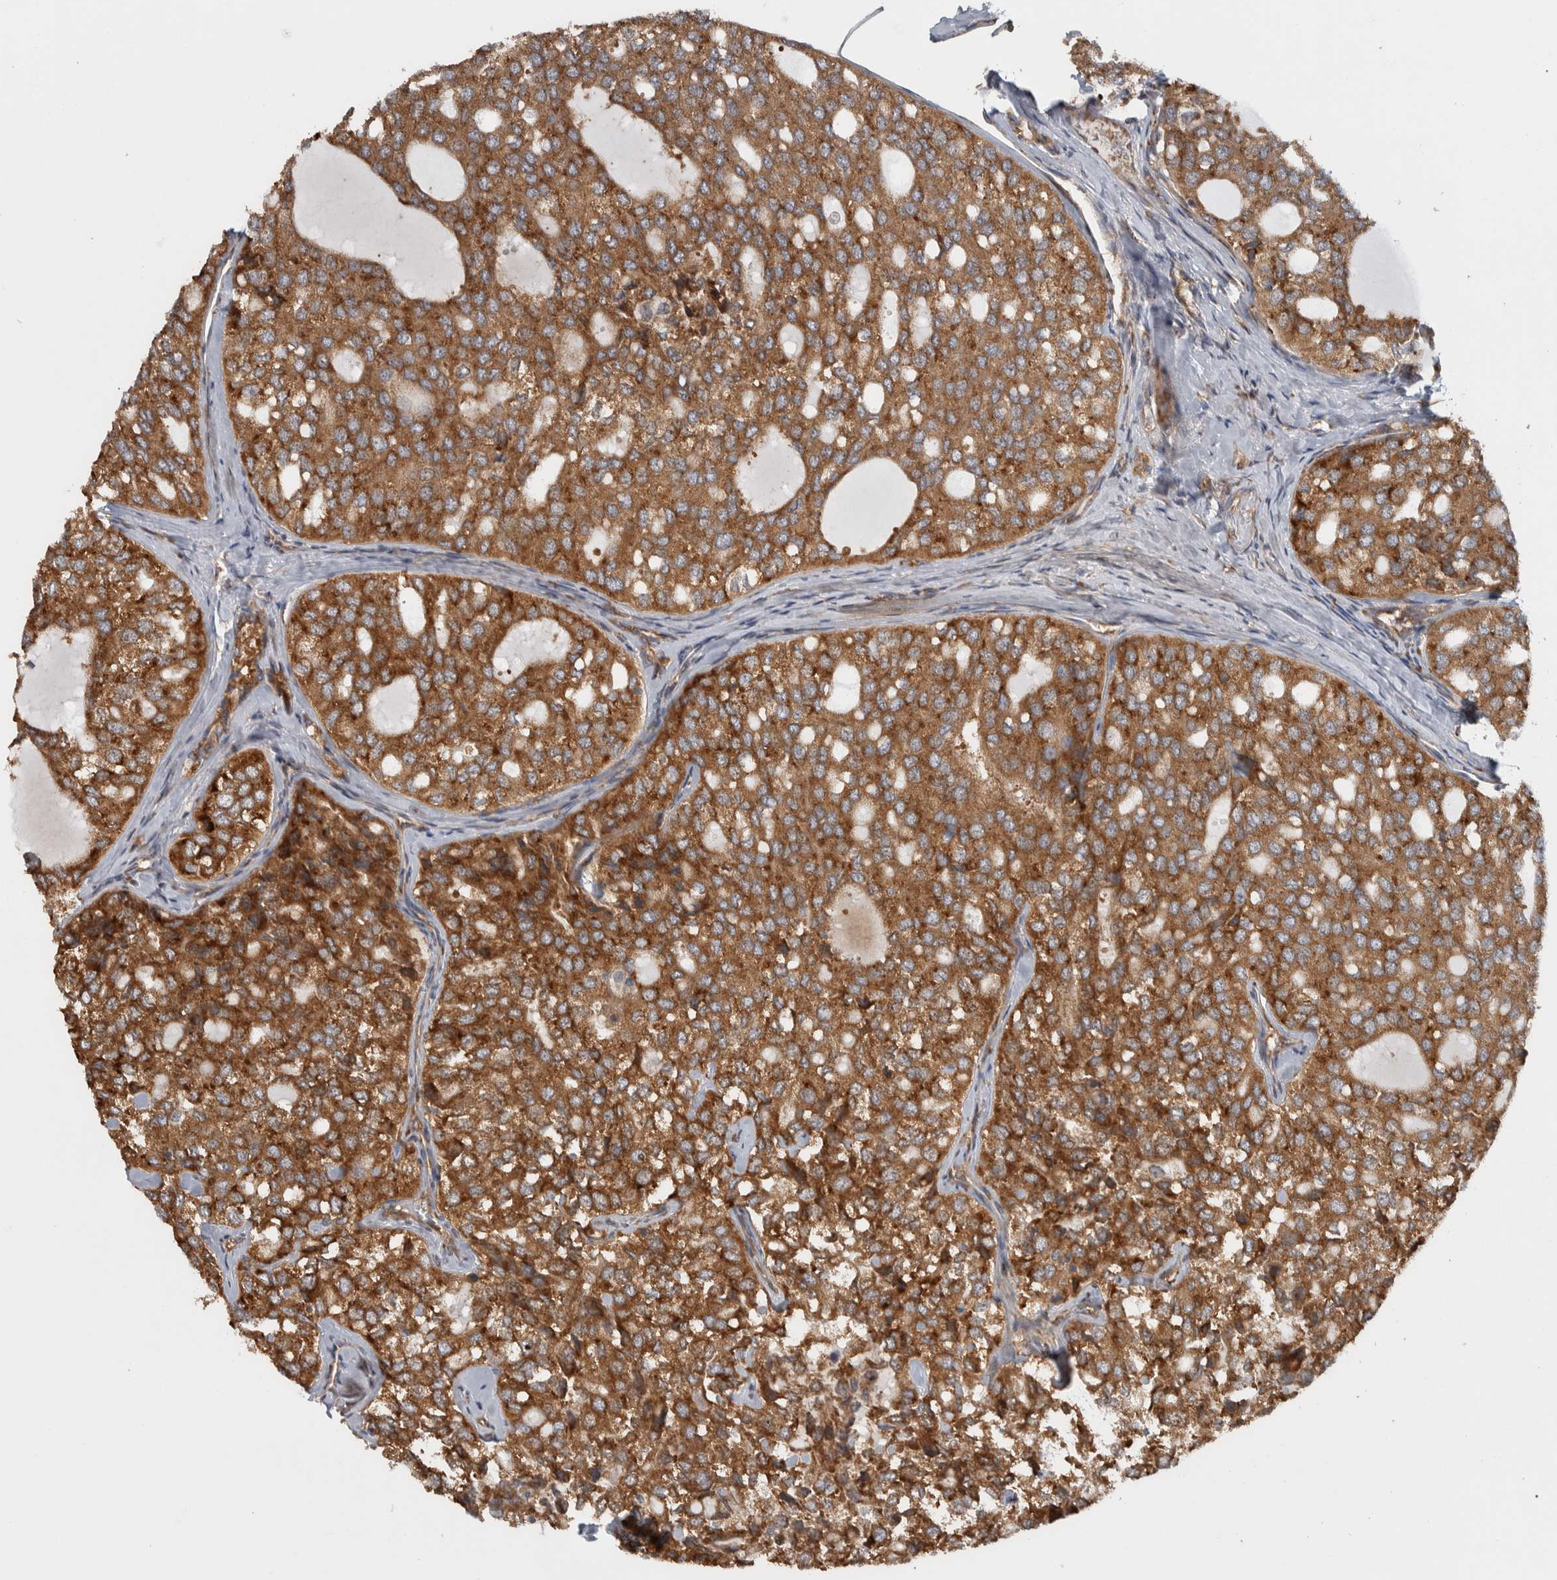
{"staining": {"intensity": "moderate", "quantity": ">75%", "location": "cytoplasmic/membranous"}, "tissue": "thyroid cancer", "cell_type": "Tumor cells", "image_type": "cancer", "snomed": [{"axis": "morphology", "description": "Follicular adenoma carcinoma, NOS"}, {"axis": "topography", "description": "Thyroid gland"}], "caption": "A brown stain labels moderate cytoplasmic/membranous positivity of a protein in thyroid cancer (follicular adenoma carcinoma) tumor cells. Immunohistochemistry (ihc) stains the protein of interest in brown and the nuclei are stained blue.", "gene": "EIF3H", "patient": {"sex": "male", "age": 75}}